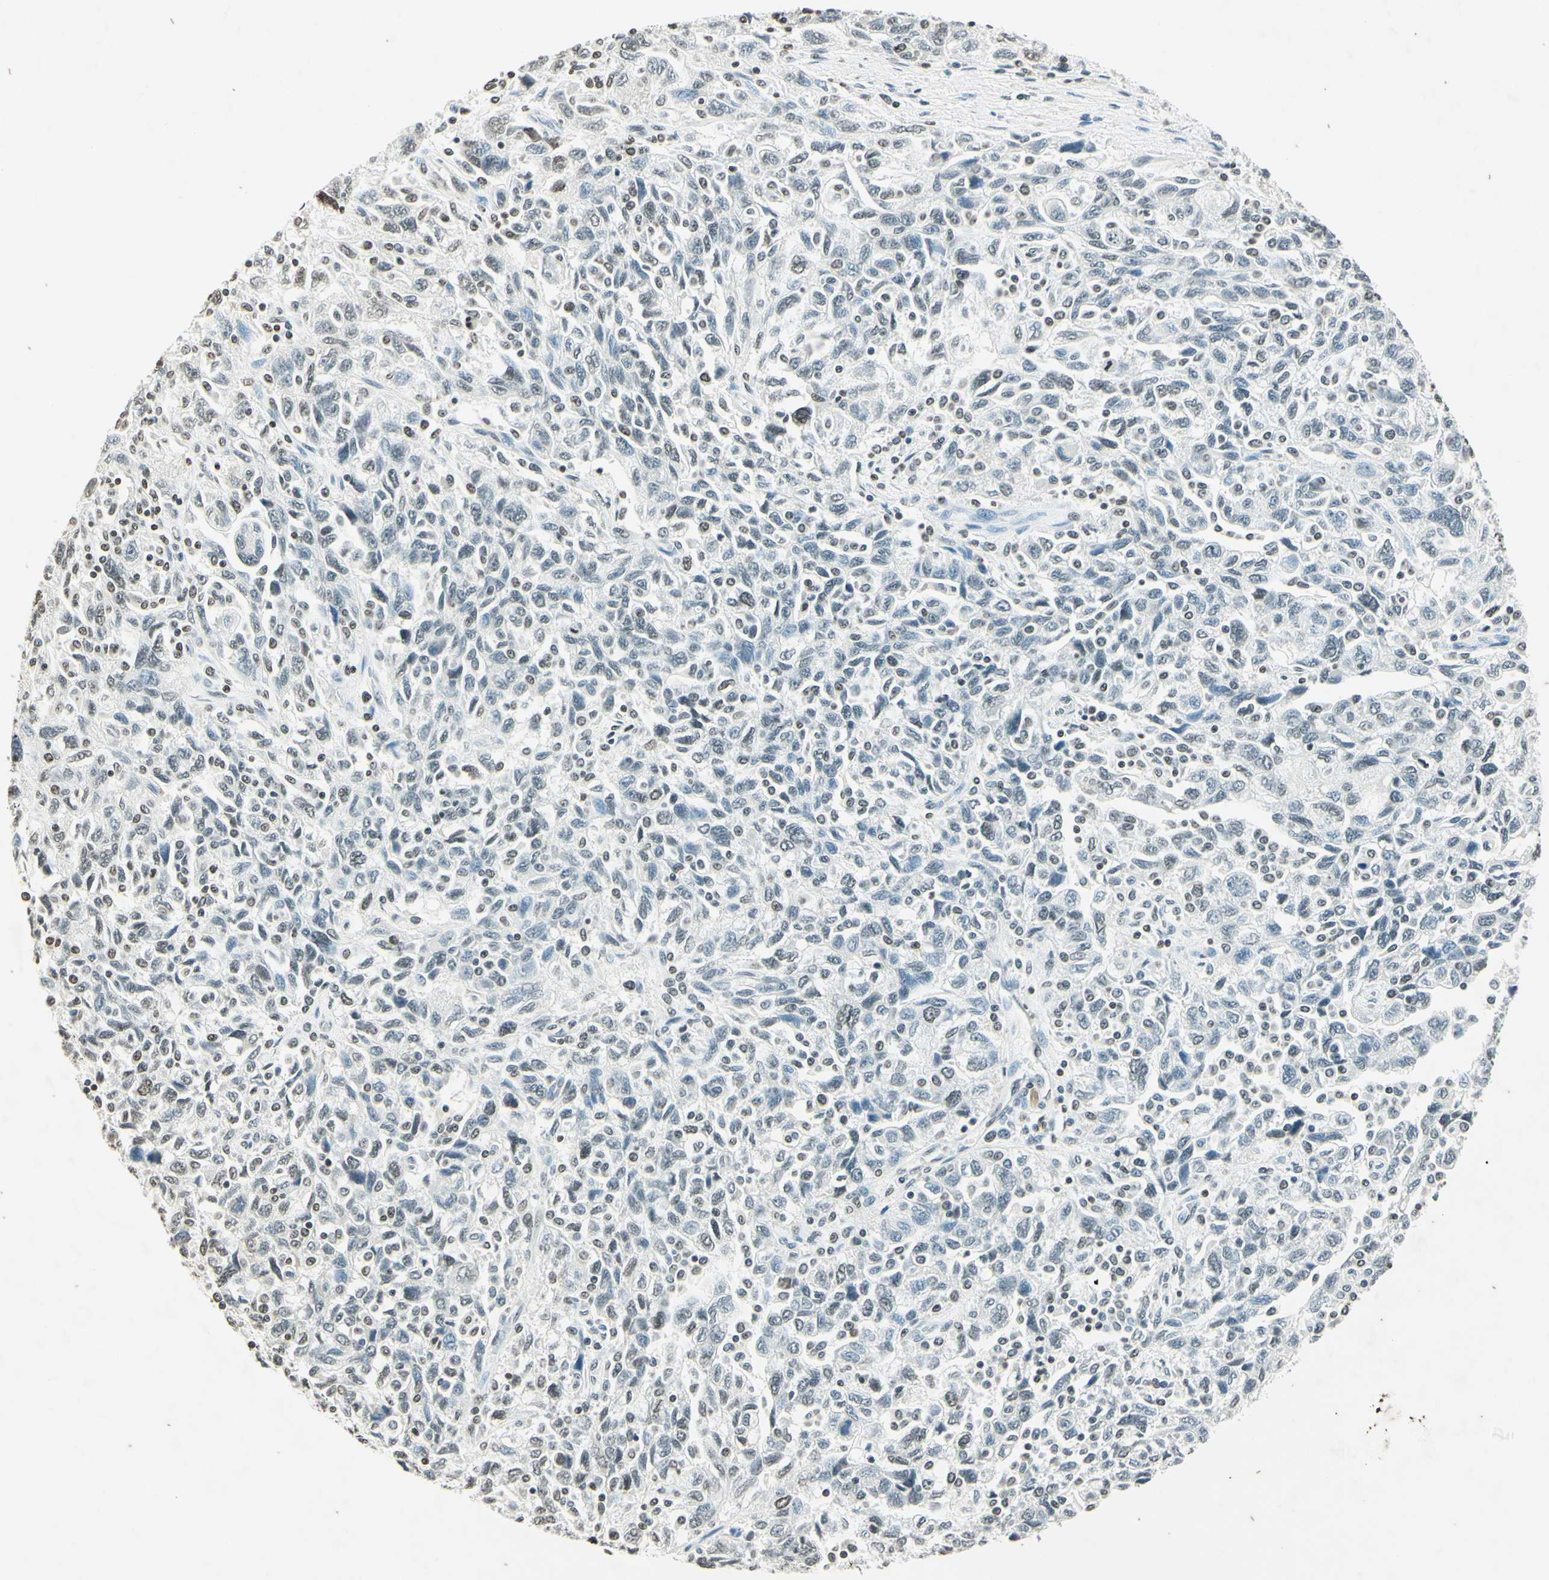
{"staining": {"intensity": "weak", "quantity": "25%-75%", "location": "nuclear"}, "tissue": "ovarian cancer", "cell_type": "Tumor cells", "image_type": "cancer", "snomed": [{"axis": "morphology", "description": "Carcinoma, NOS"}, {"axis": "morphology", "description": "Cystadenocarcinoma, serous, NOS"}, {"axis": "topography", "description": "Ovary"}], "caption": "High-magnification brightfield microscopy of ovarian carcinoma stained with DAB (brown) and counterstained with hematoxylin (blue). tumor cells exhibit weak nuclear expression is seen in approximately25%-75% of cells.", "gene": "MSH2", "patient": {"sex": "female", "age": 69}}